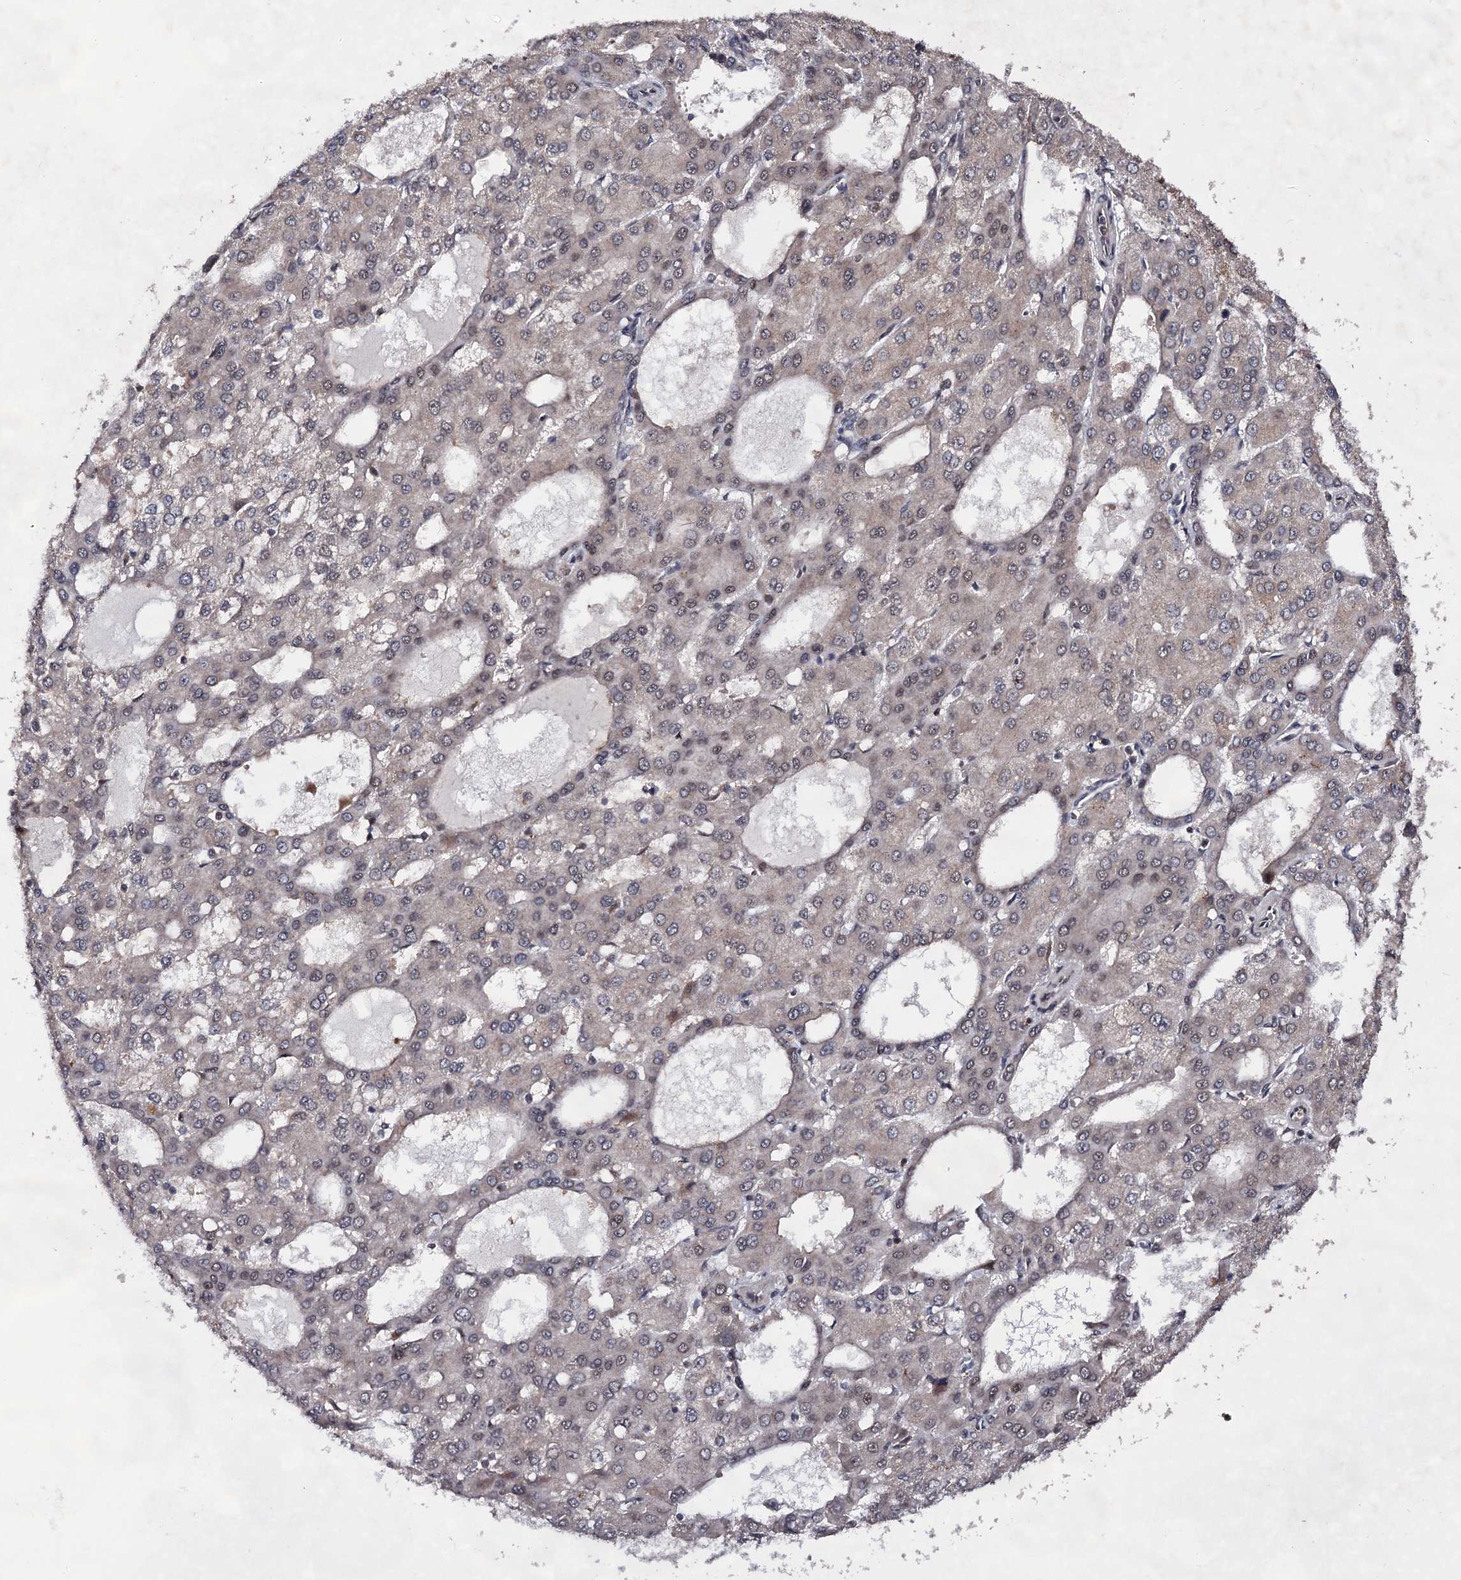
{"staining": {"intensity": "weak", "quantity": "25%-75%", "location": "cytoplasmic/membranous,nuclear"}, "tissue": "liver cancer", "cell_type": "Tumor cells", "image_type": "cancer", "snomed": [{"axis": "morphology", "description": "Carcinoma, Hepatocellular, NOS"}, {"axis": "topography", "description": "Liver"}], "caption": "About 25%-75% of tumor cells in human liver cancer reveal weak cytoplasmic/membranous and nuclear protein positivity as visualized by brown immunohistochemical staining.", "gene": "EXOSC10", "patient": {"sex": "male", "age": 47}}